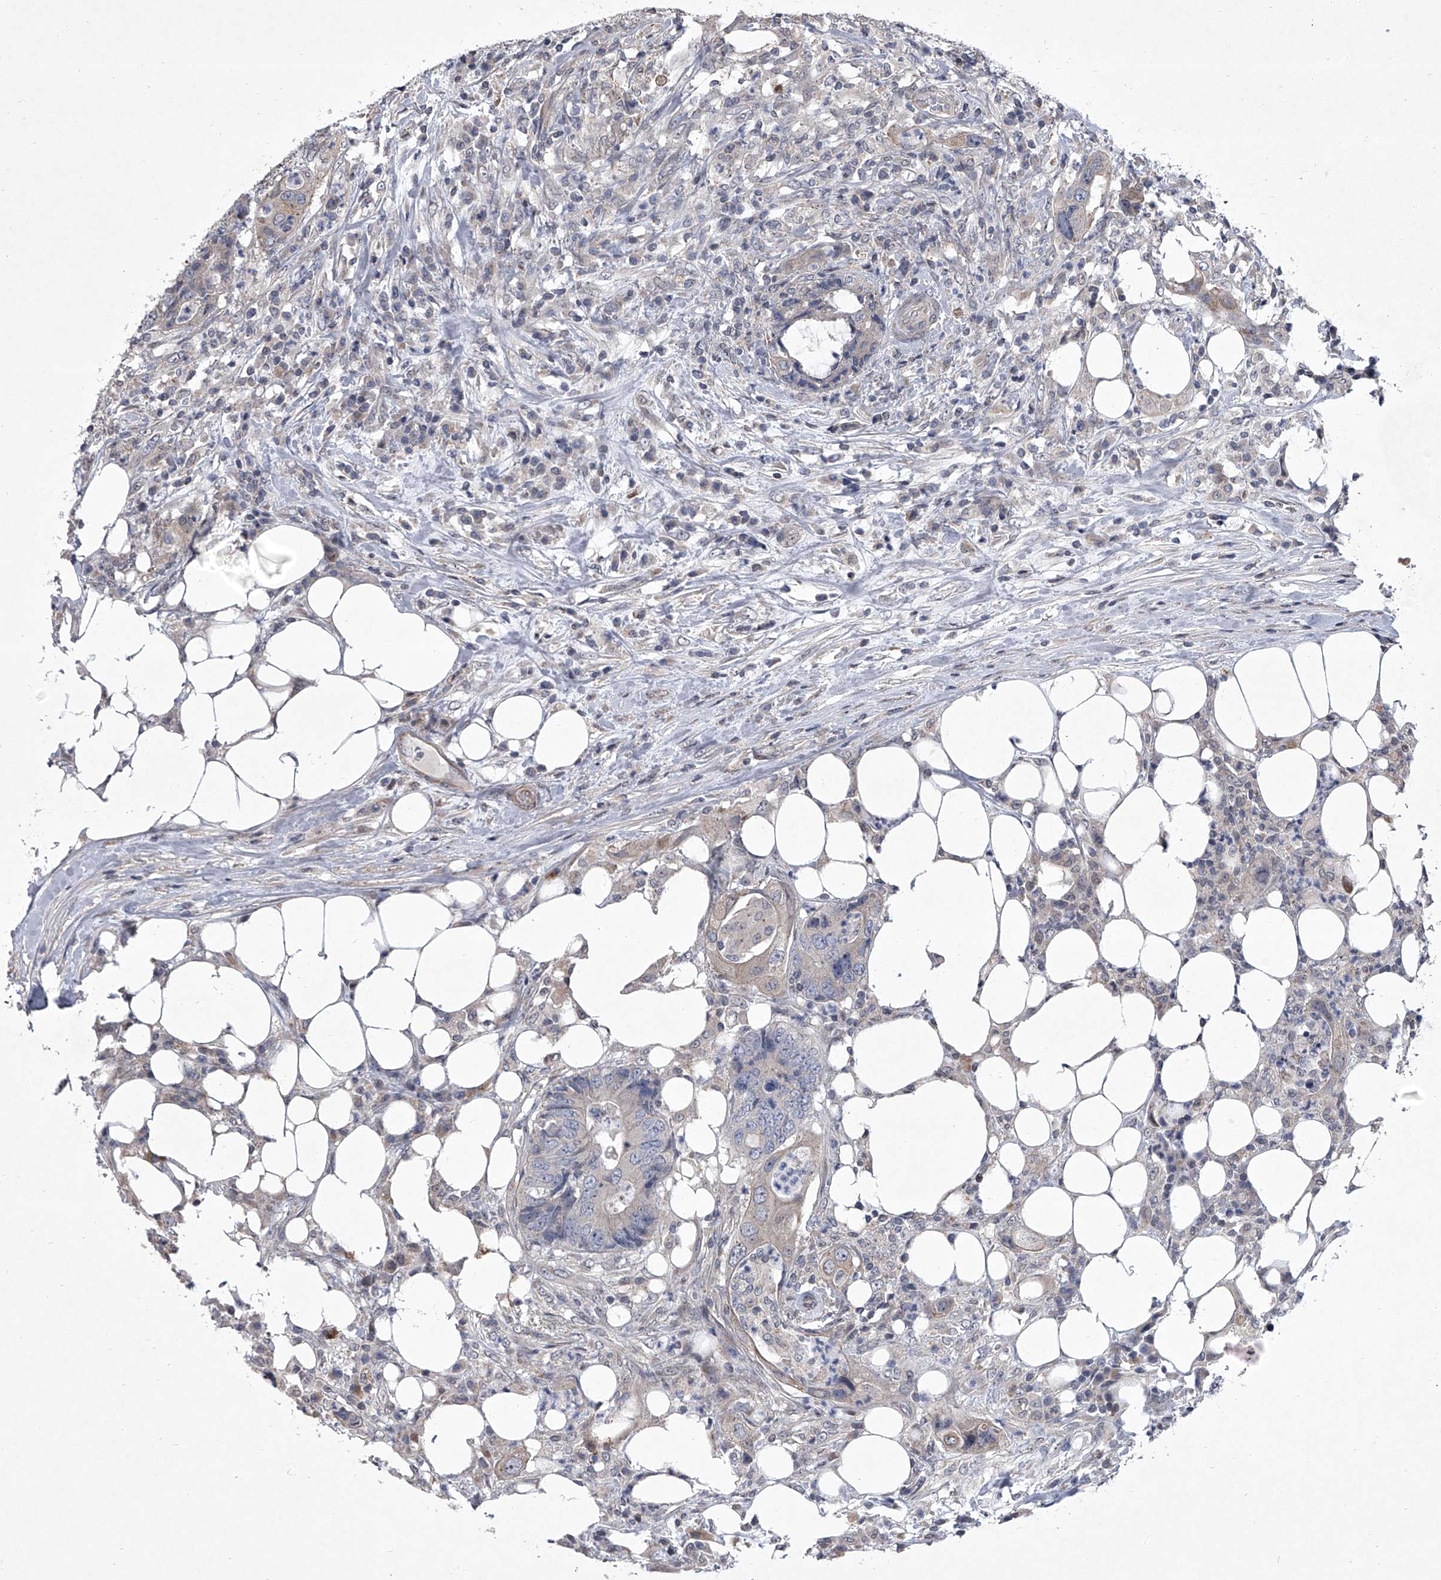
{"staining": {"intensity": "negative", "quantity": "none", "location": "none"}, "tissue": "colorectal cancer", "cell_type": "Tumor cells", "image_type": "cancer", "snomed": [{"axis": "morphology", "description": "Adenocarcinoma, NOS"}, {"axis": "topography", "description": "Colon"}], "caption": "IHC micrograph of neoplastic tissue: colorectal cancer (adenocarcinoma) stained with DAB (3,3'-diaminobenzidine) displays no significant protein staining in tumor cells.", "gene": "HEATR6", "patient": {"sex": "male", "age": 71}}